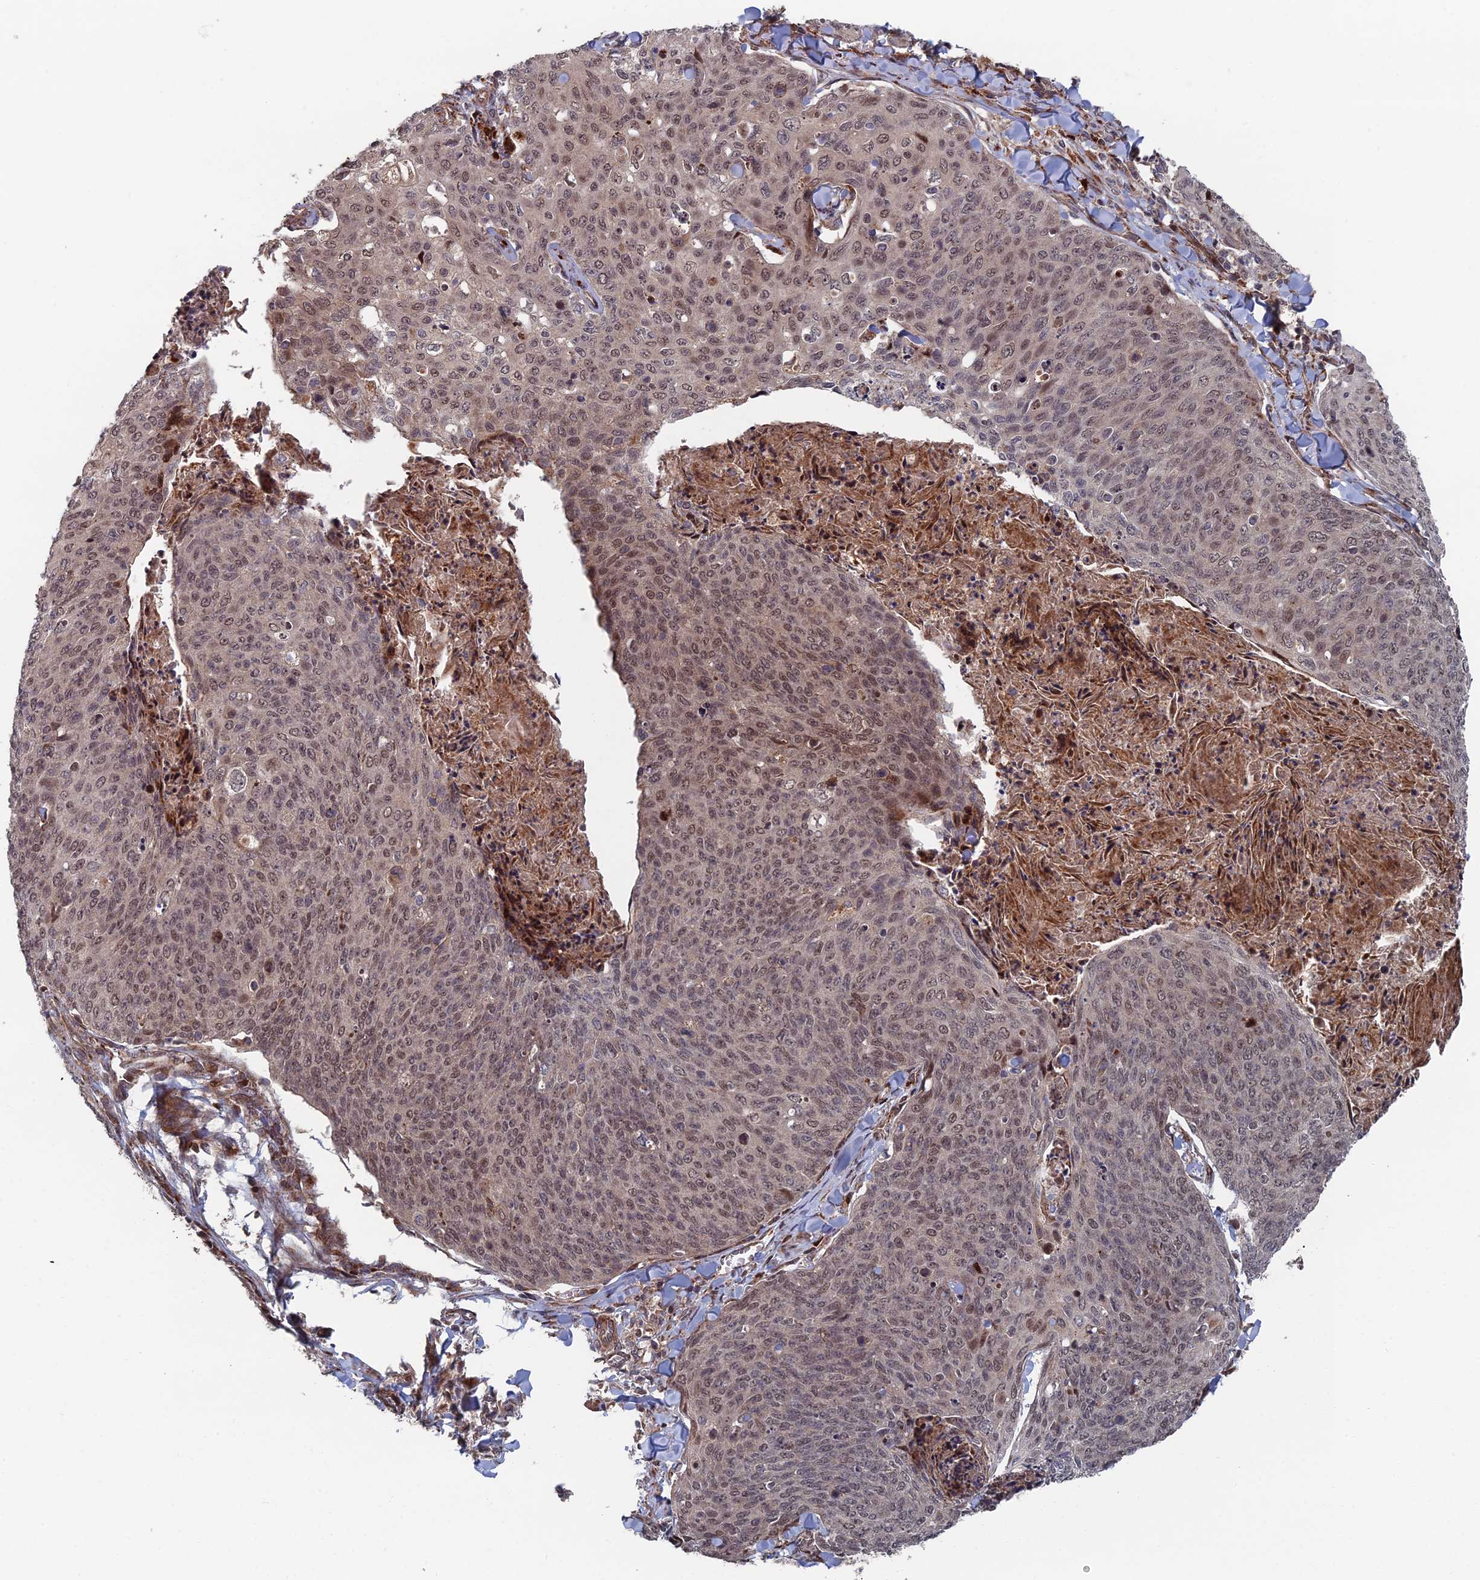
{"staining": {"intensity": "weak", "quantity": "25%-75%", "location": "nuclear"}, "tissue": "skin cancer", "cell_type": "Tumor cells", "image_type": "cancer", "snomed": [{"axis": "morphology", "description": "Squamous cell carcinoma, NOS"}, {"axis": "topography", "description": "Skin"}, {"axis": "topography", "description": "Vulva"}], "caption": "A low amount of weak nuclear positivity is identified in approximately 25%-75% of tumor cells in skin squamous cell carcinoma tissue.", "gene": "GTF2IRD1", "patient": {"sex": "female", "age": 85}}